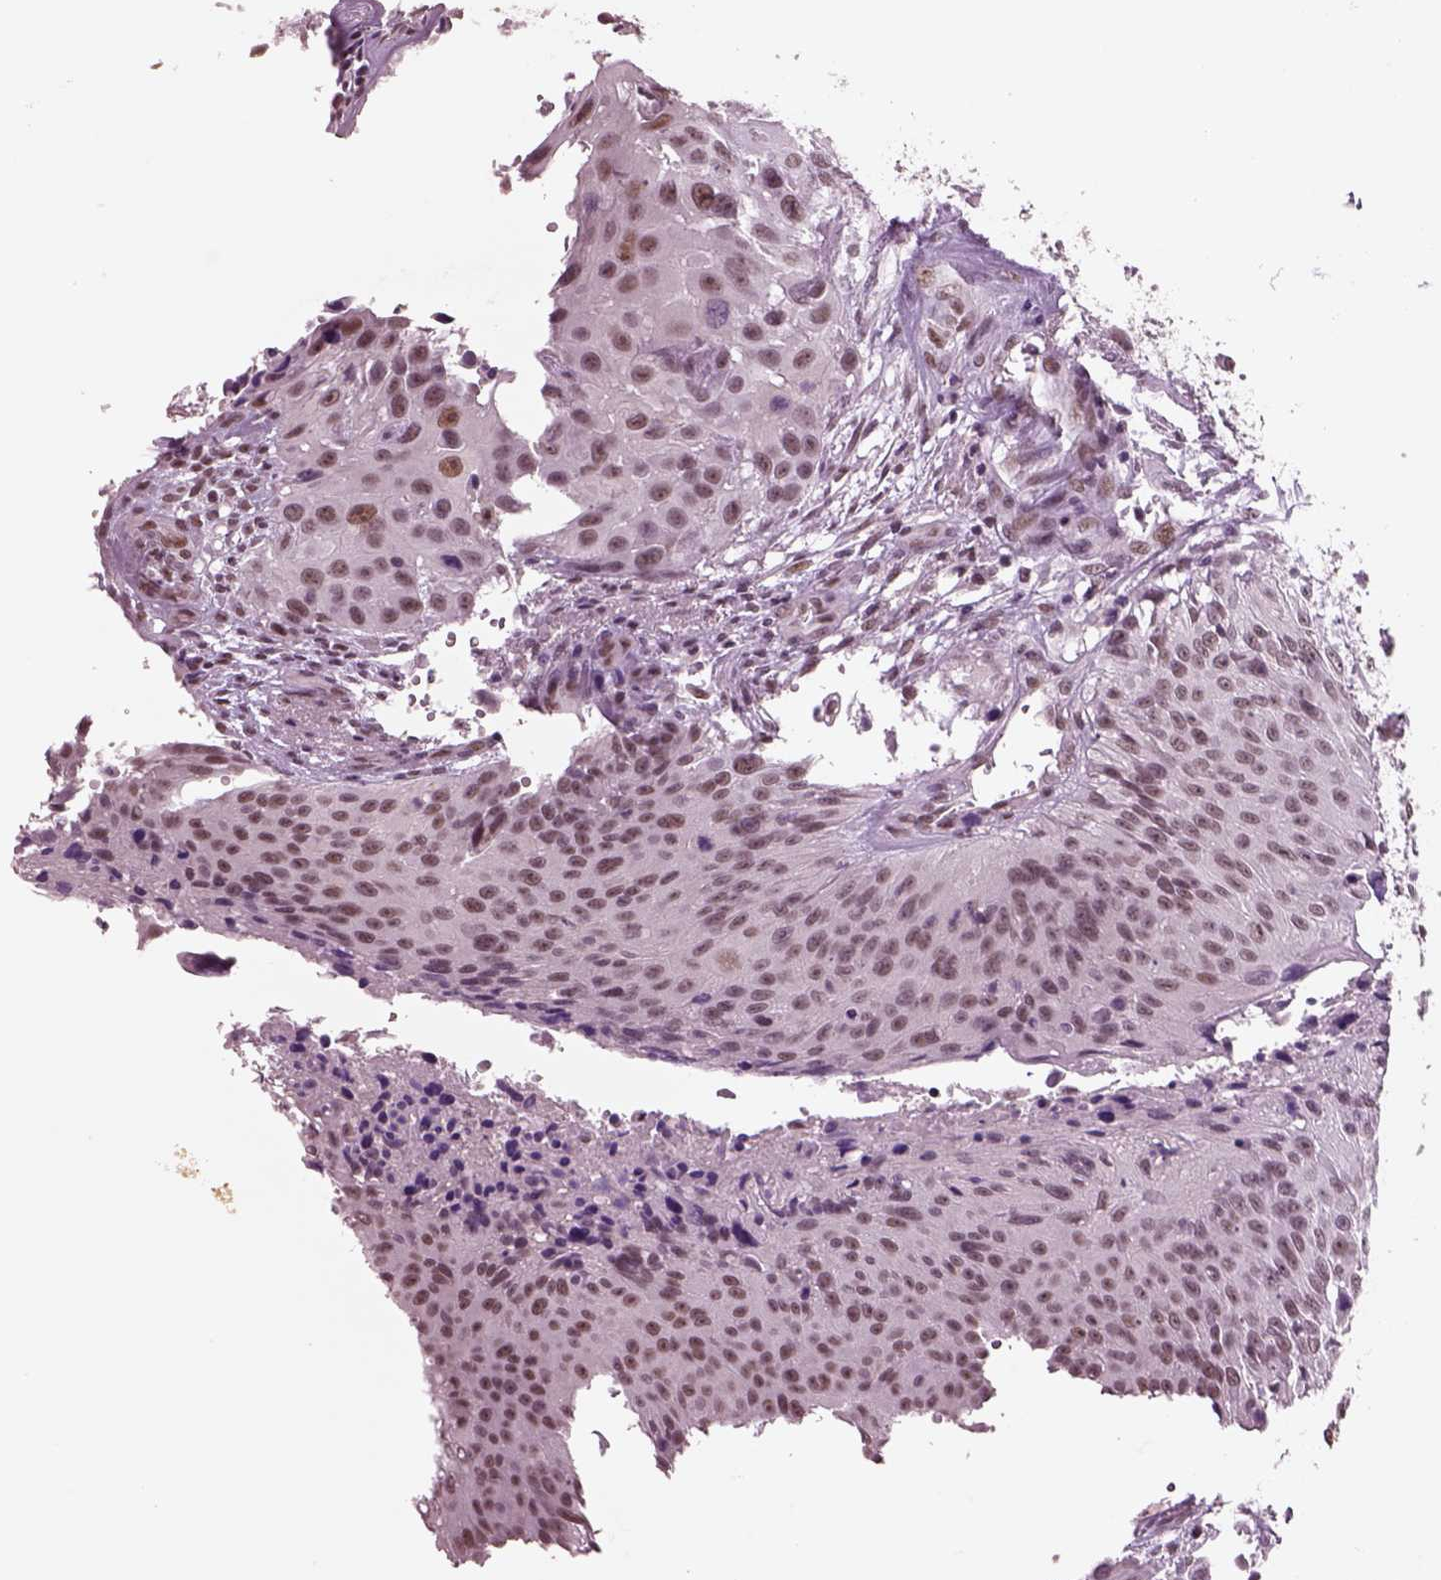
{"staining": {"intensity": "moderate", "quantity": "<25%", "location": "nuclear"}, "tissue": "urothelial cancer", "cell_type": "Tumor cells", "image_type": "cancer", "snomed": [{"axis": "morphology", "description": "Urothelial carcinoma, NOS"}, {"axis": "topography", "description": "Urinary bladder"}], "caption": "Immunohistochemistry (IHC) of human transitional cell carcinoma displays low levels of moderate nuclear positivity in approximately <25% of tumor cells. (DAB (3,3'-diaminobenzidine) IHC with brightfield microscopy, high magnification).", "gene": "SEPHS1", "patient": {"sex": "male", "age": 55}}